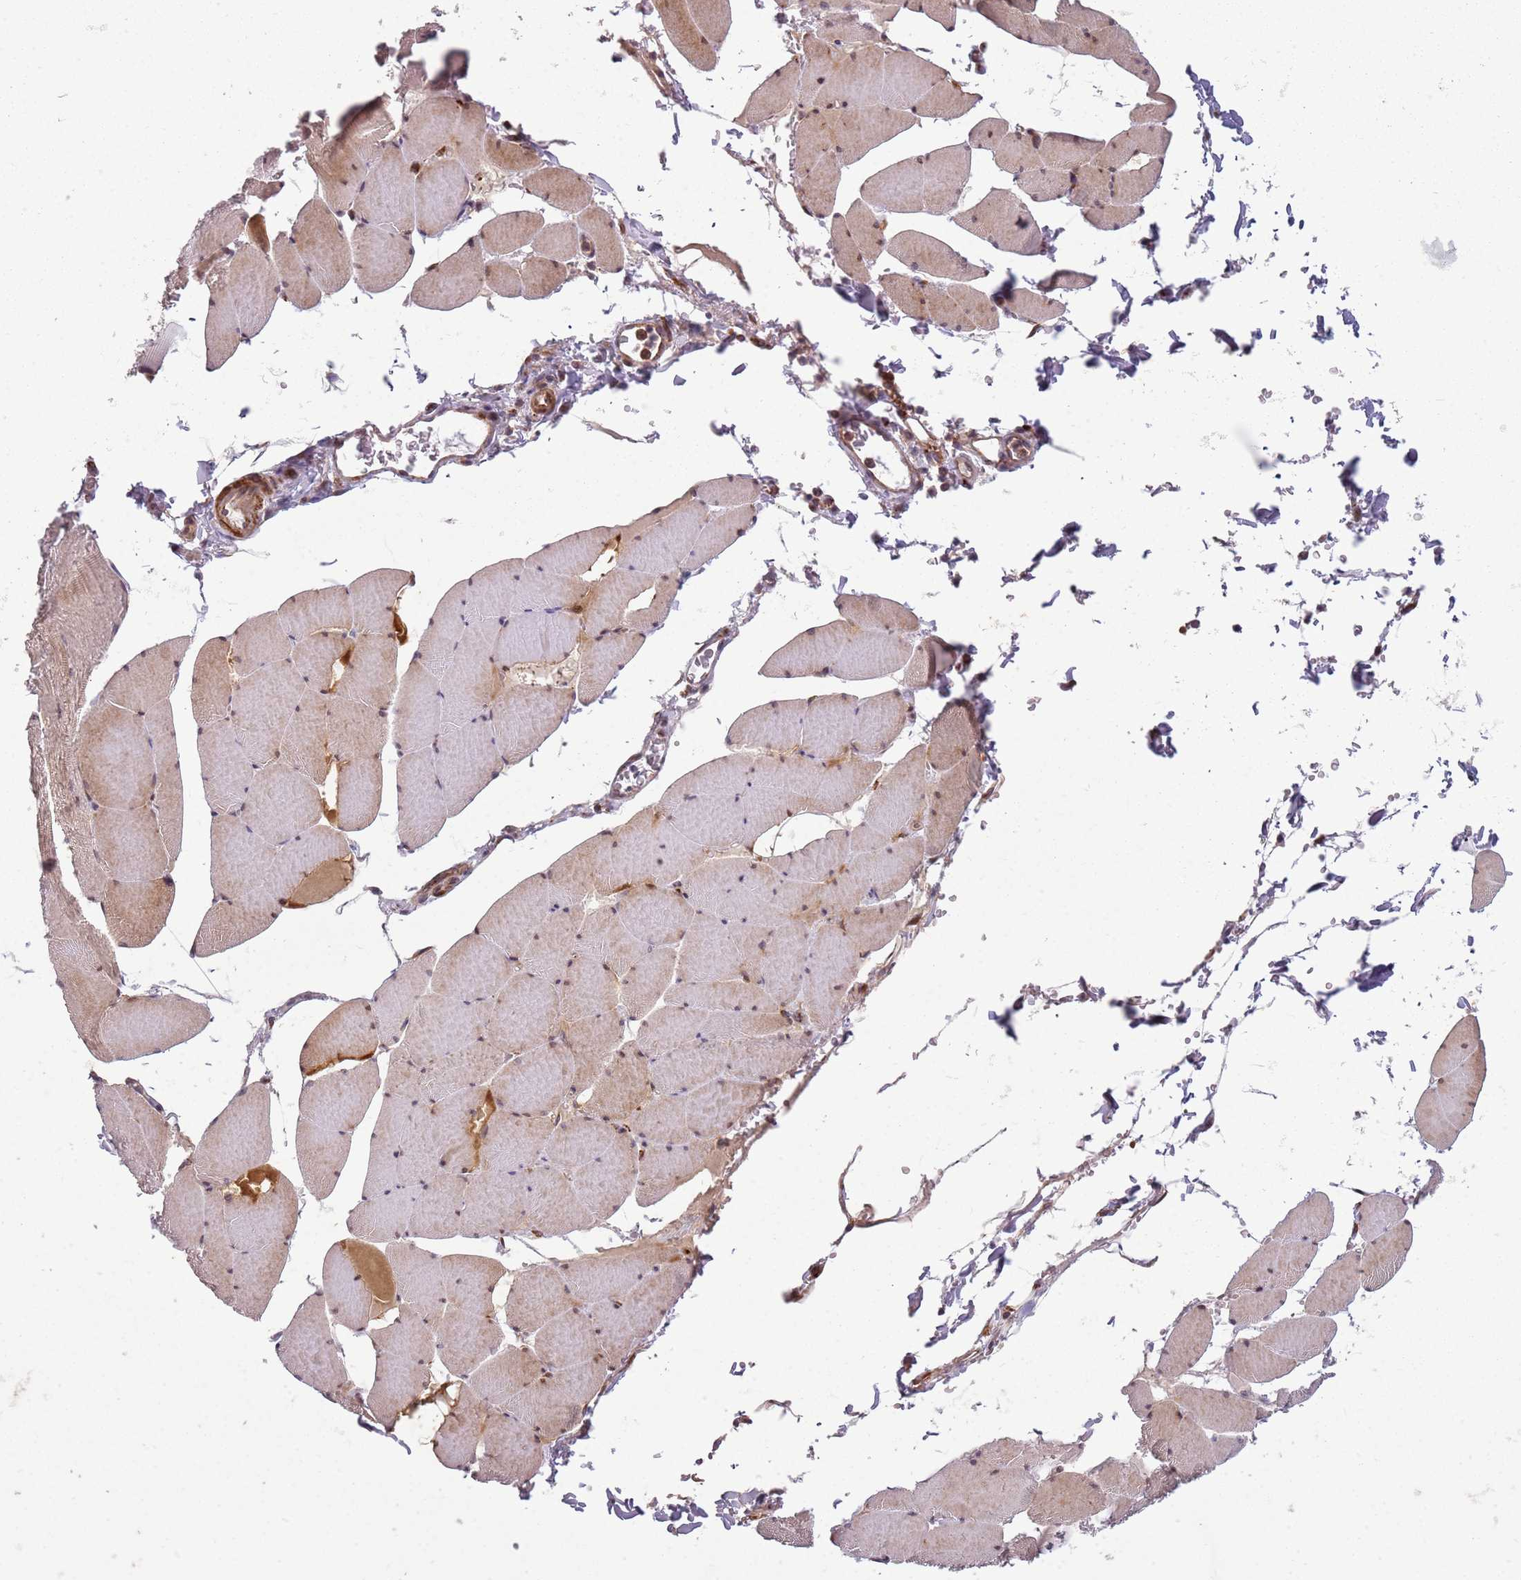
{"staining": {"intensity": "moderate", "quantity": "25%-75%", "location": "cytoplasmic/membranous,nuclear"}, "tissue": "skeletal muscle", "cell_type": "Myocytes", "image_type": "normal", "snomed": [{"axis": "morphology", "description": "Normal tissue, NOS"}, {"axis": "topography", "description": "Skeletal muscle"}, {"axis": "topography", "description": "Head-Neck"}], "caption": "Immunohistochemistry of normal human skeletal muscle displays medium levels of moderate cytoplasmic/membranous,nuclear staining in approximately 25%-75% of myocytes. Using DAB (brown) and hematoxylin (blue) stains, captured at high magnification using brightfield microscopy.", "gene": "PVRIG", "patient": {"sex": "male", "age": 66}}